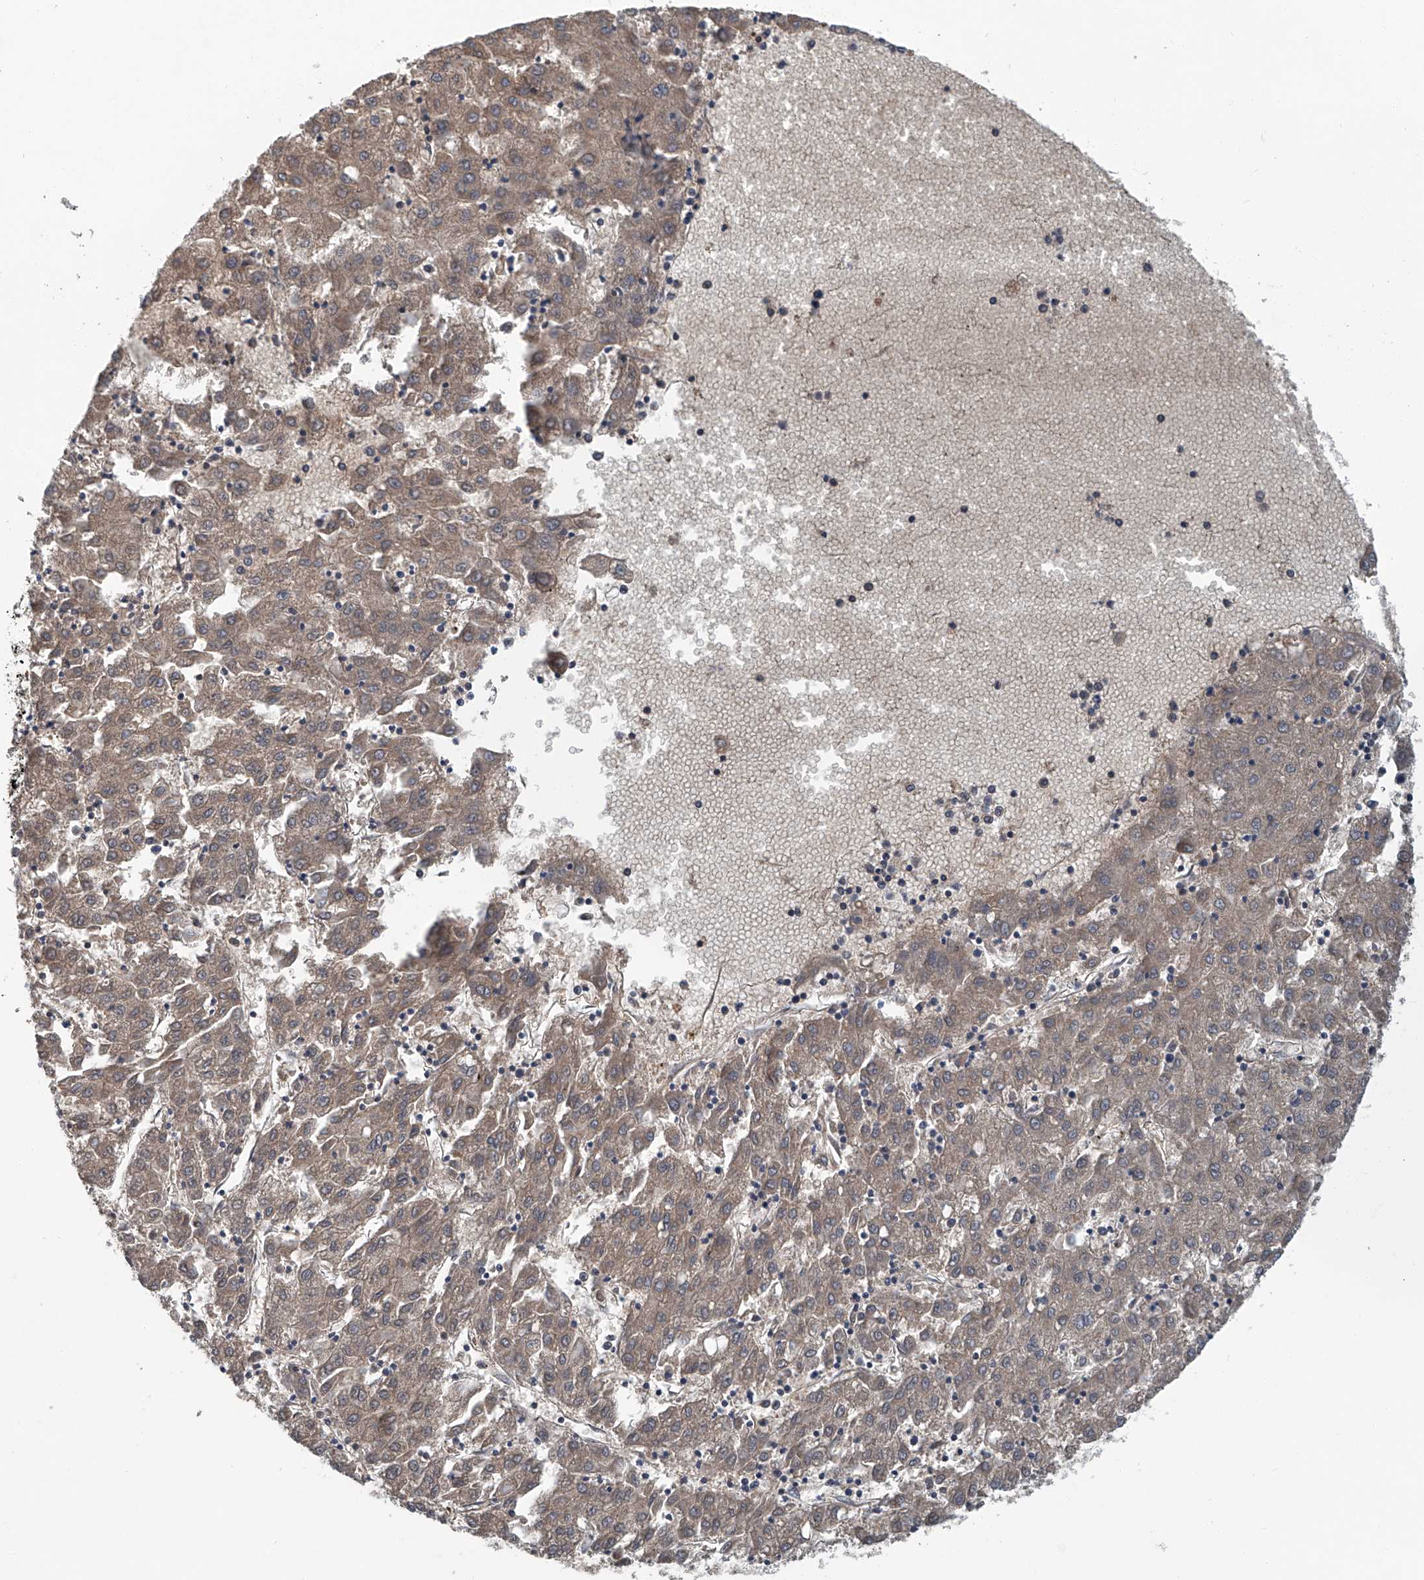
{"staining": {"intensity": "weak", "quantity": "25%-75%", "location": "cytoplasmic/membranous"}, "tissue": "liver cancer", "cell_type": "Tumor cells", "image_type": "cancer", "snomed": [{"axis": "morphology", "description": "Carcinoma, Hepatocellular, NOS"}, {"axis": "topography", "description": "Liver"}], "caption": "Human liver cancer stained with a protein marker displays weak staining in tumor cells.", "gene": "CLK1", "patient": {"sex": "male", "age": 72}}